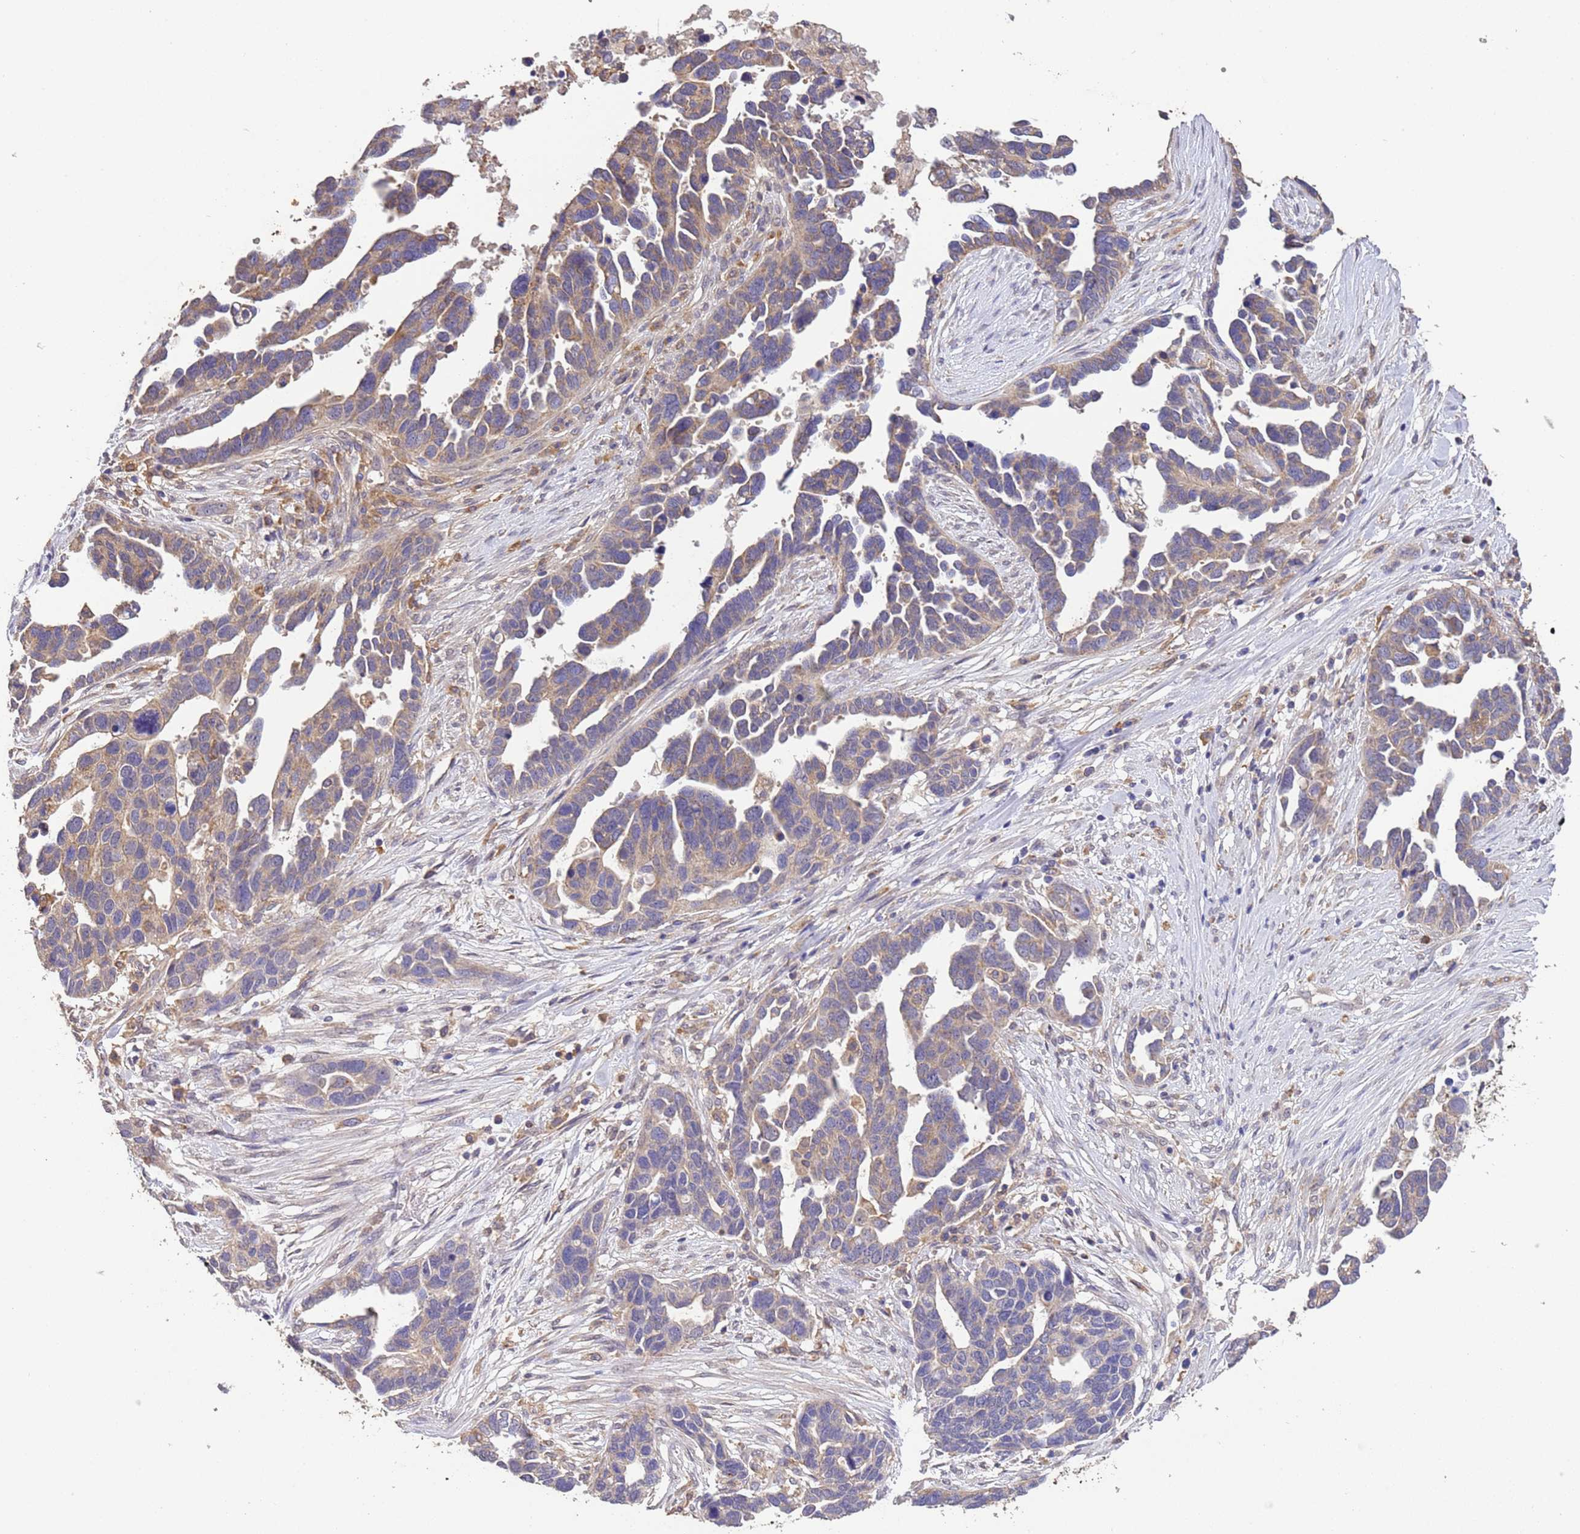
{"staining": {"intensity": "weak", "quantity": ">75%", "location": "cytoplasmic/membranous"}, "tissue": "ovarian cancer", "cell_type": "Tumor cells", "image_type": "cancer", "snomed": [{"axis": "morphology", "description": "Cystadenocarcinoma, serous, NOS"}, {"axis": "topography", "description": "Ovary"}], "caption": "Protein analysis of ovarian cancer (serous cystadenocarcinoma) tissue demonstrates weak cytoplasmic/membranous positivity in approximately >75% of tumor cells.", "gene": "NPHP1", "patient": {"sex": "female", "age": 54}}